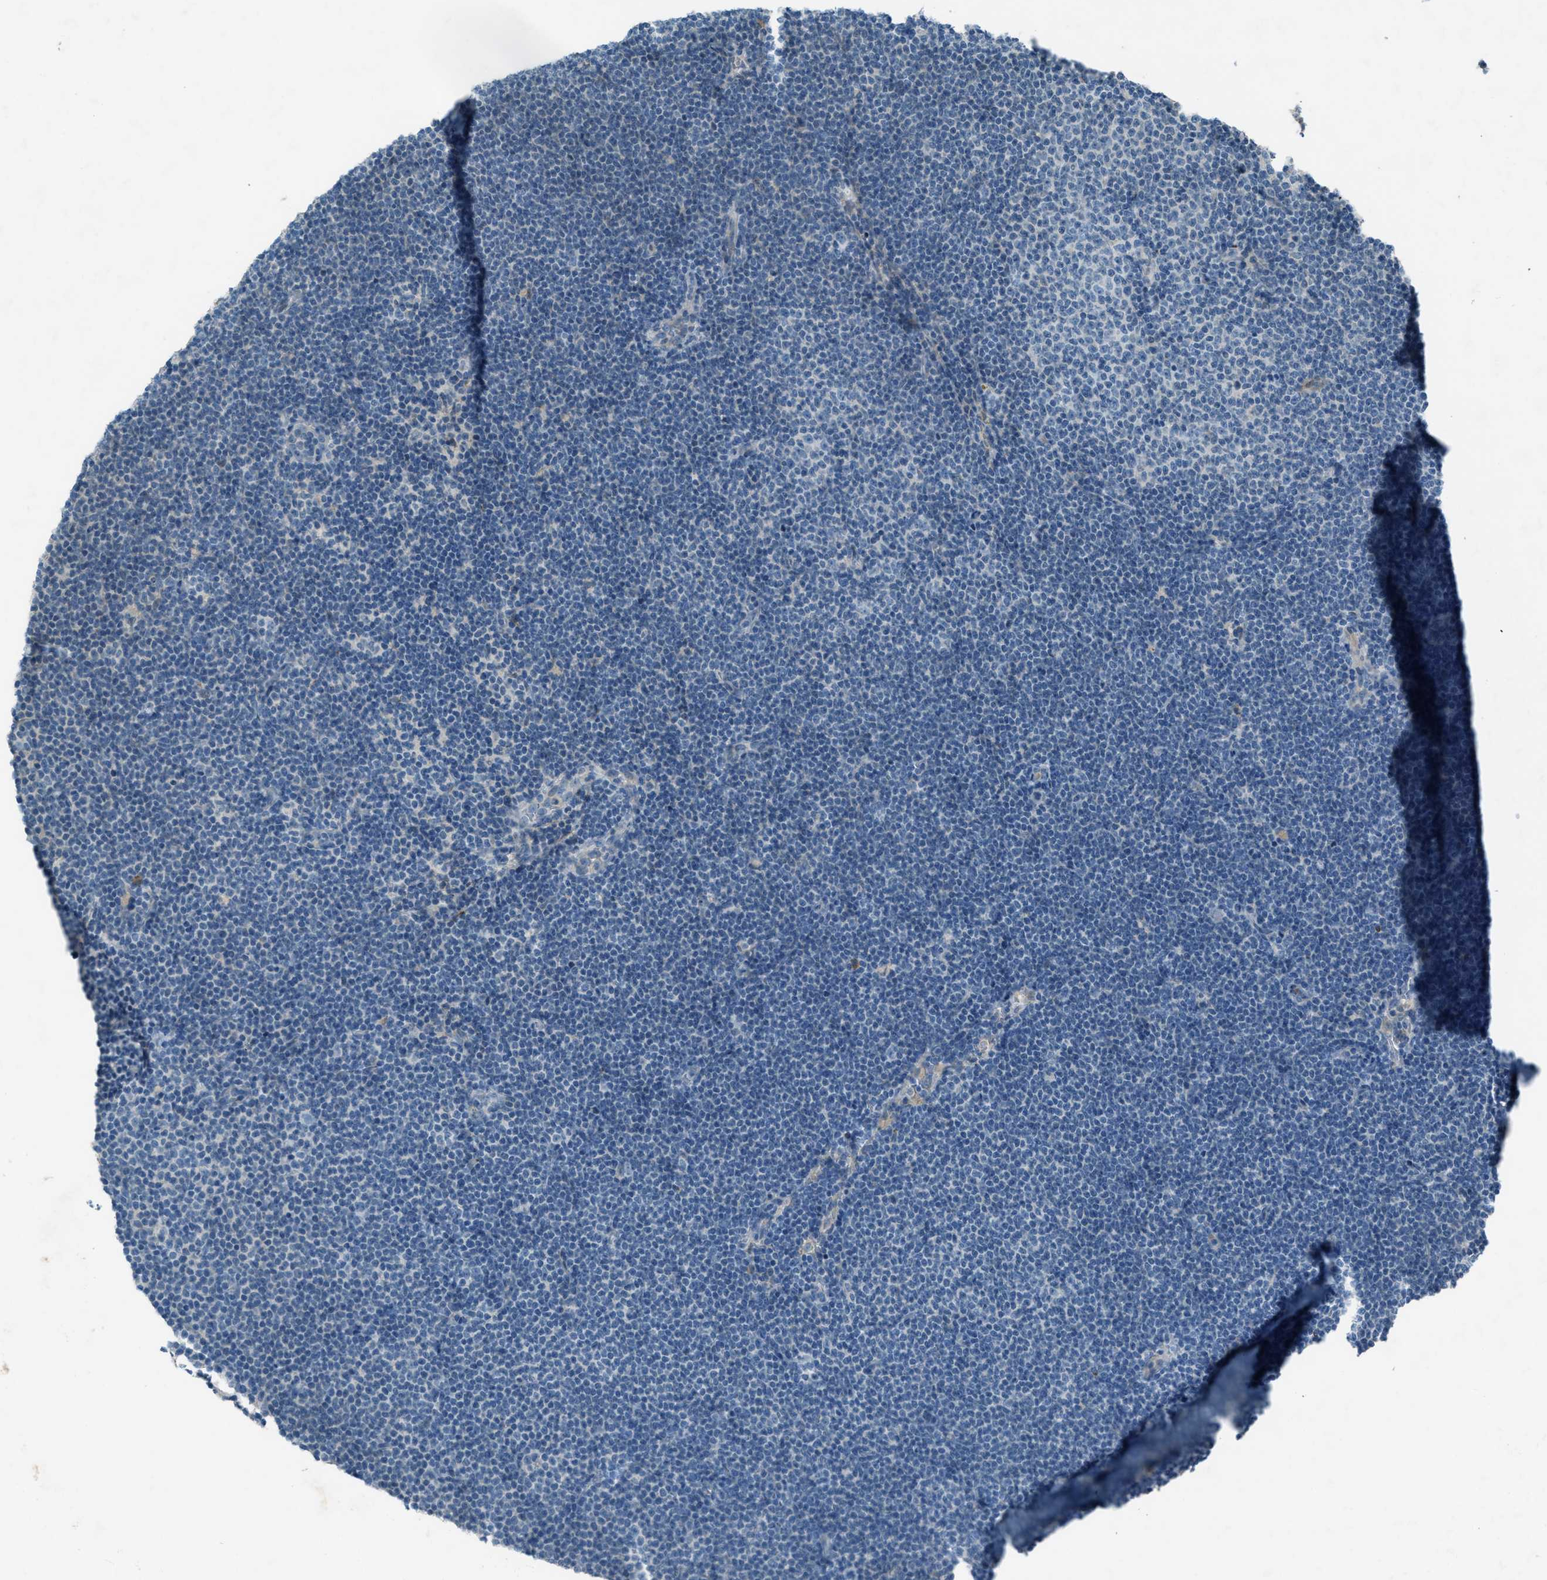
{"staining": {"intensity": "negative", "quantity": "none", "location": "none"}, "tissue": "lymphoma", "cell_type": "Tumor cells", "image_type": "cancer", "snomed": [{"axis": "morphology", "description": "Malignant lymphoma, non-Hodgkin's type, Low grade"}, {"axis": "topography", "description": "Lymph node"}], "caption": "Immunohistochemical staining of human lymphoma exhibits no significant staining in tumor cells.", "gene": "FBLN2", "patient": {"sex": "female", "age": 53}}